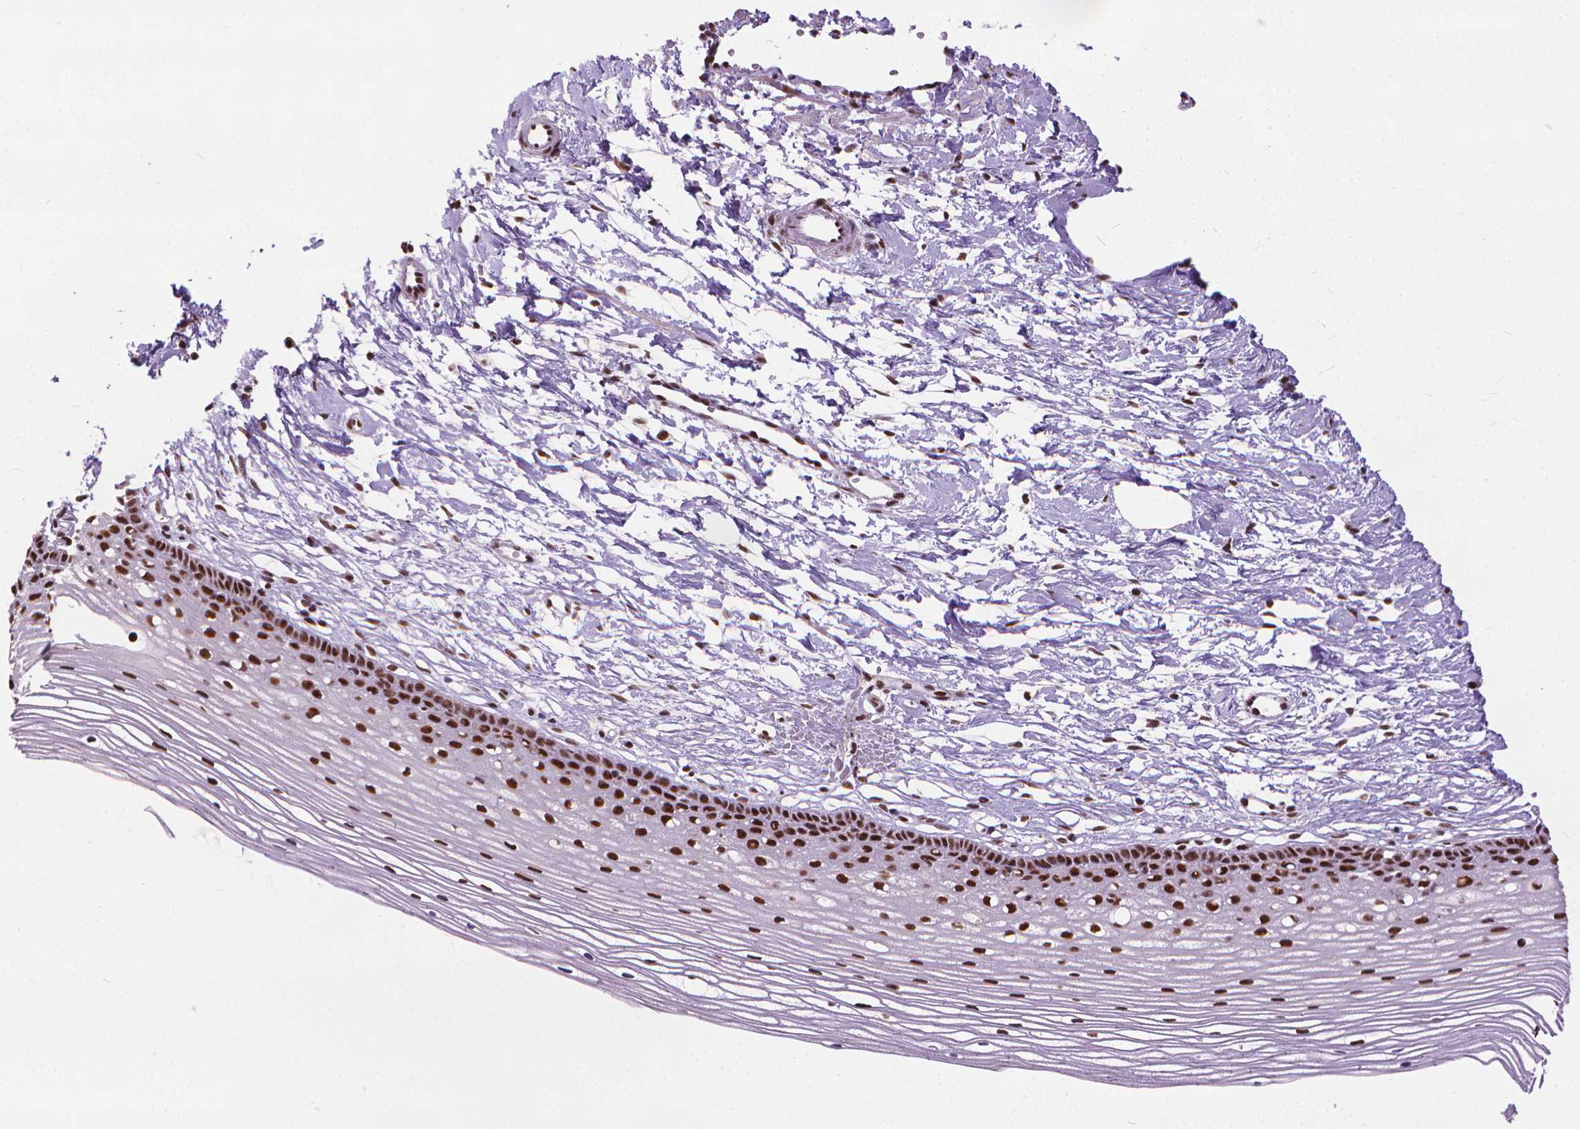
{"staining": {"intensity": "strong", "quantity": ">75%", "location": "nuclear"}, "tissue": "cervix", "cell_type": "Glandular cells", "image_type": "normal", "snomed": [{"axis": "morphology", "description": "Normal tissue, NOS"}, {"axis": "topography", "description": "Cervix"}], "caption": "Glandular cells show high levels of strong nuclear positivity in approximately >75% of cells in unremarkable human cervix.", "gene": "AKAP8", "patient": {"sex": "female", "age": 40}}